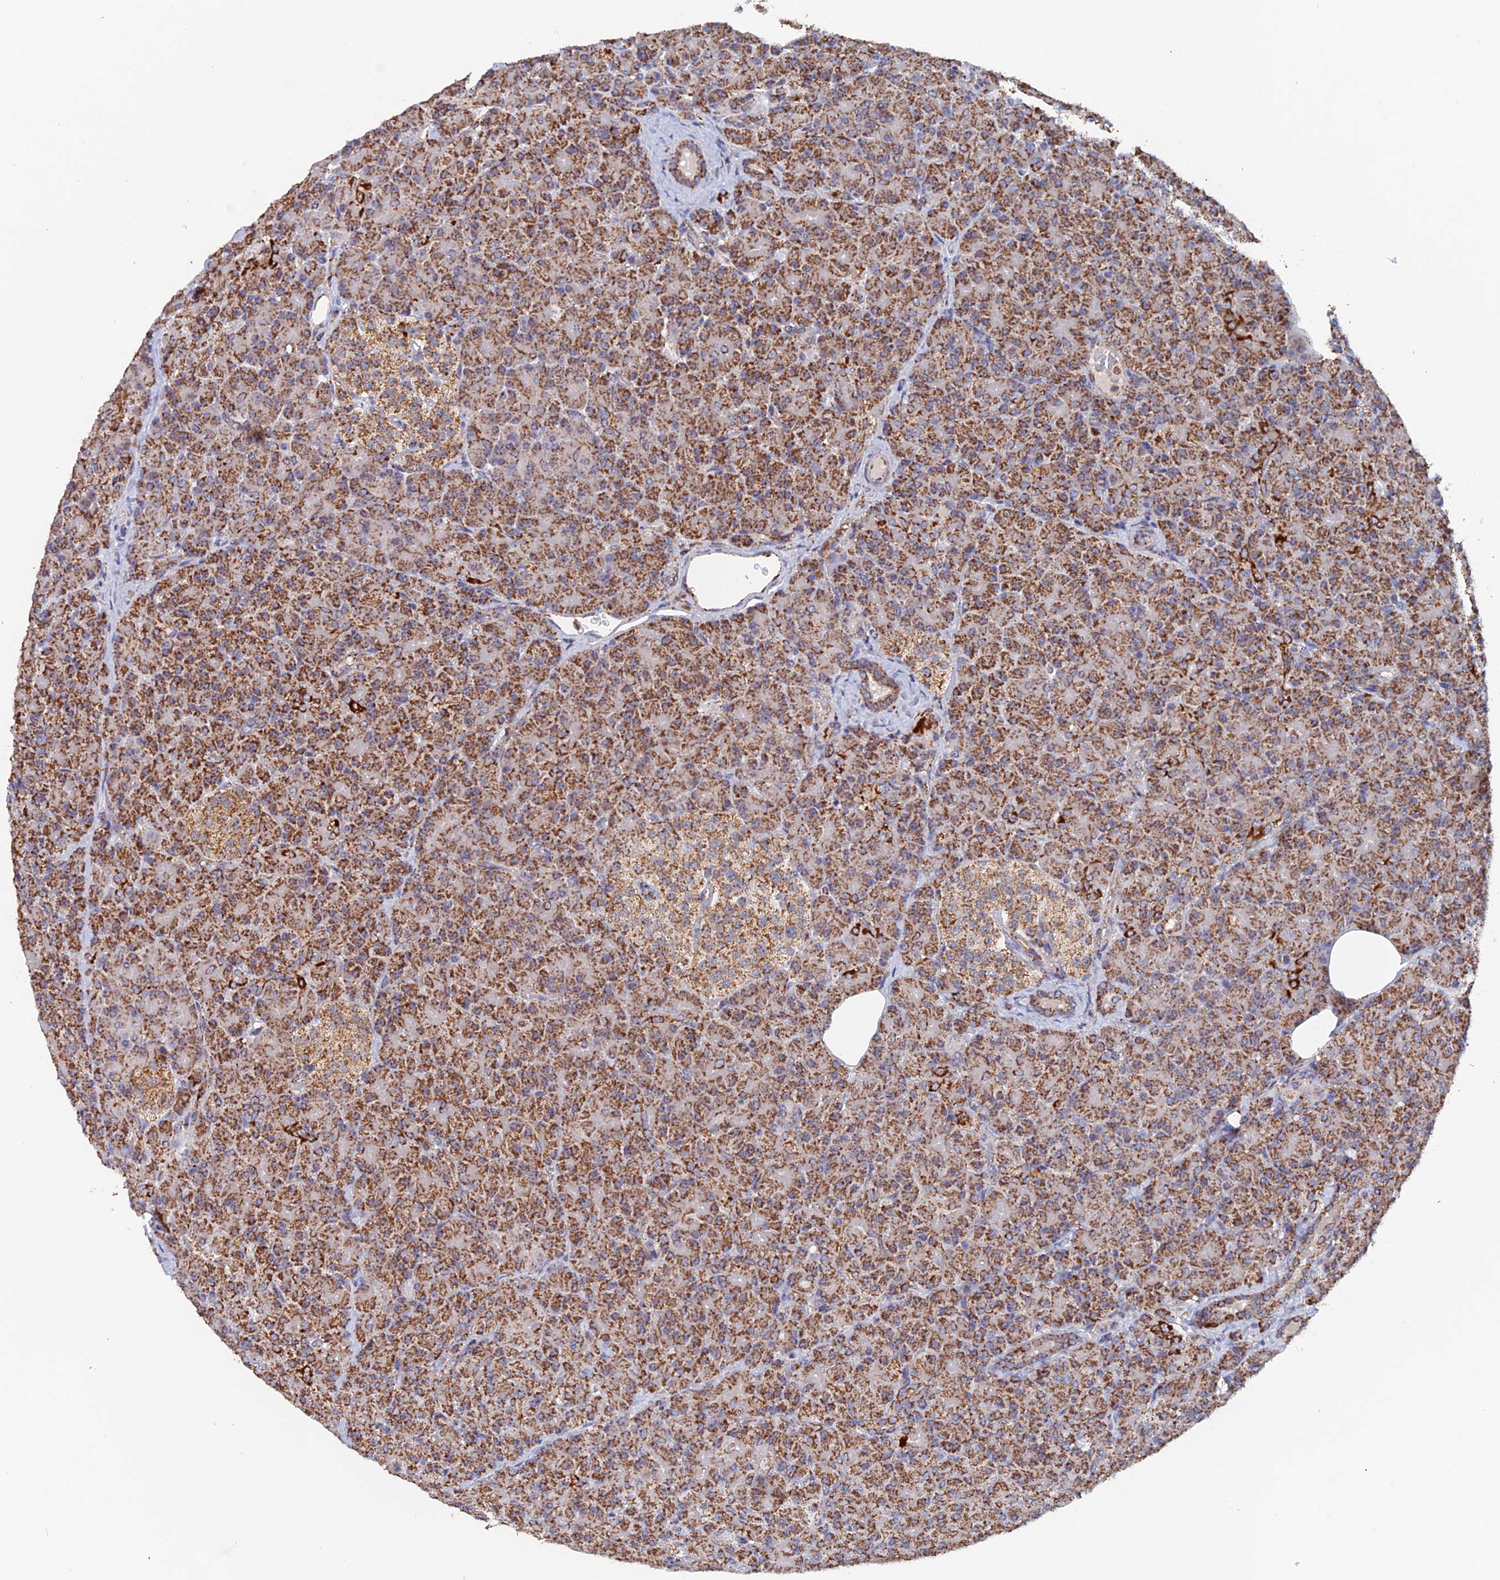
{"staining": {"intensity": "strong", "quantity": ">75%", "location": "cytoplasmic/membranous"}, "tissue": "pancreas", "cell_type": "Exocrine glandular cells", "image_type": "normal", "snomed": [{"axis": "morphology", "description": "Normal tissue, NOS"}, {"axis": "topography", "description": "Pancreas"}], "caption": "Immunohistochemistry (IHC) of unremarkable human pancreas shows high levels of strong cytoplasmic/membranous staining in approximately >75% of exocrine glandular cells. The protein is stained brown, and the nuclei are stained in blue (DAB IHC with brightfield microscopy, high magnification).", "gene": "DTYMK", "patient": {"sex": "female", "age": 43}}